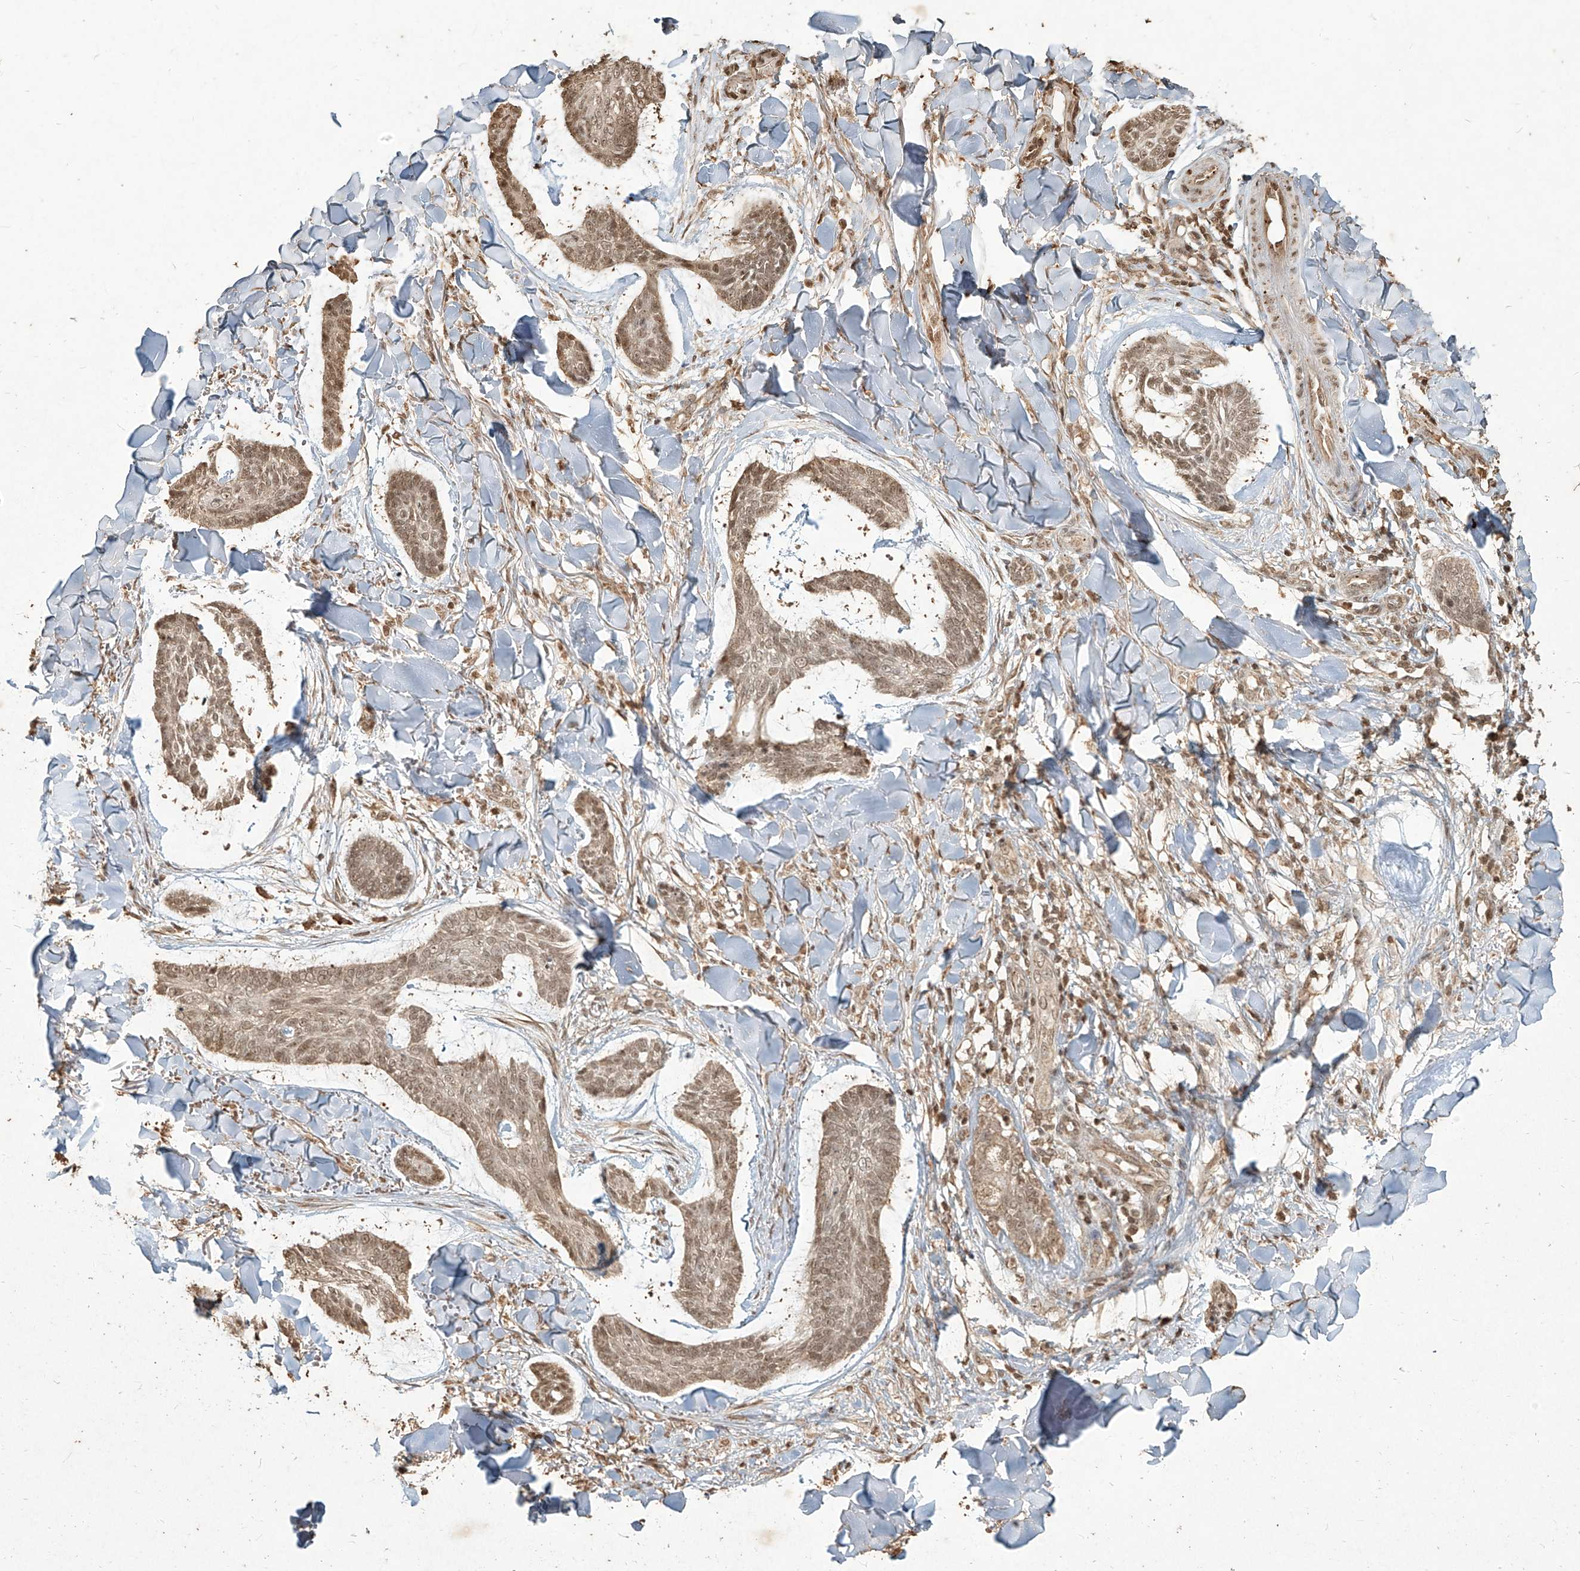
{"staining": {"intensity": "moderate", "quantity": ">75%", "location": "nuclear"}, "tissue": "skin cancer", "cell_type": "Tumor cells", "image_type": "cancer", "snomed": [{"axis": "morphology", "description": "Basal cell carcinoma"}, {"axis": "topography", "description": "Skin"}], "caption": "This micrograph shows immunohistochemistry (IHC) staining of basal cell carcinoma (skin), with medium moderate nuclear staining in approximately >75% of tumor cells.", "gene": "UBE2K", "patient": {"sex": "male", "age": 43}}